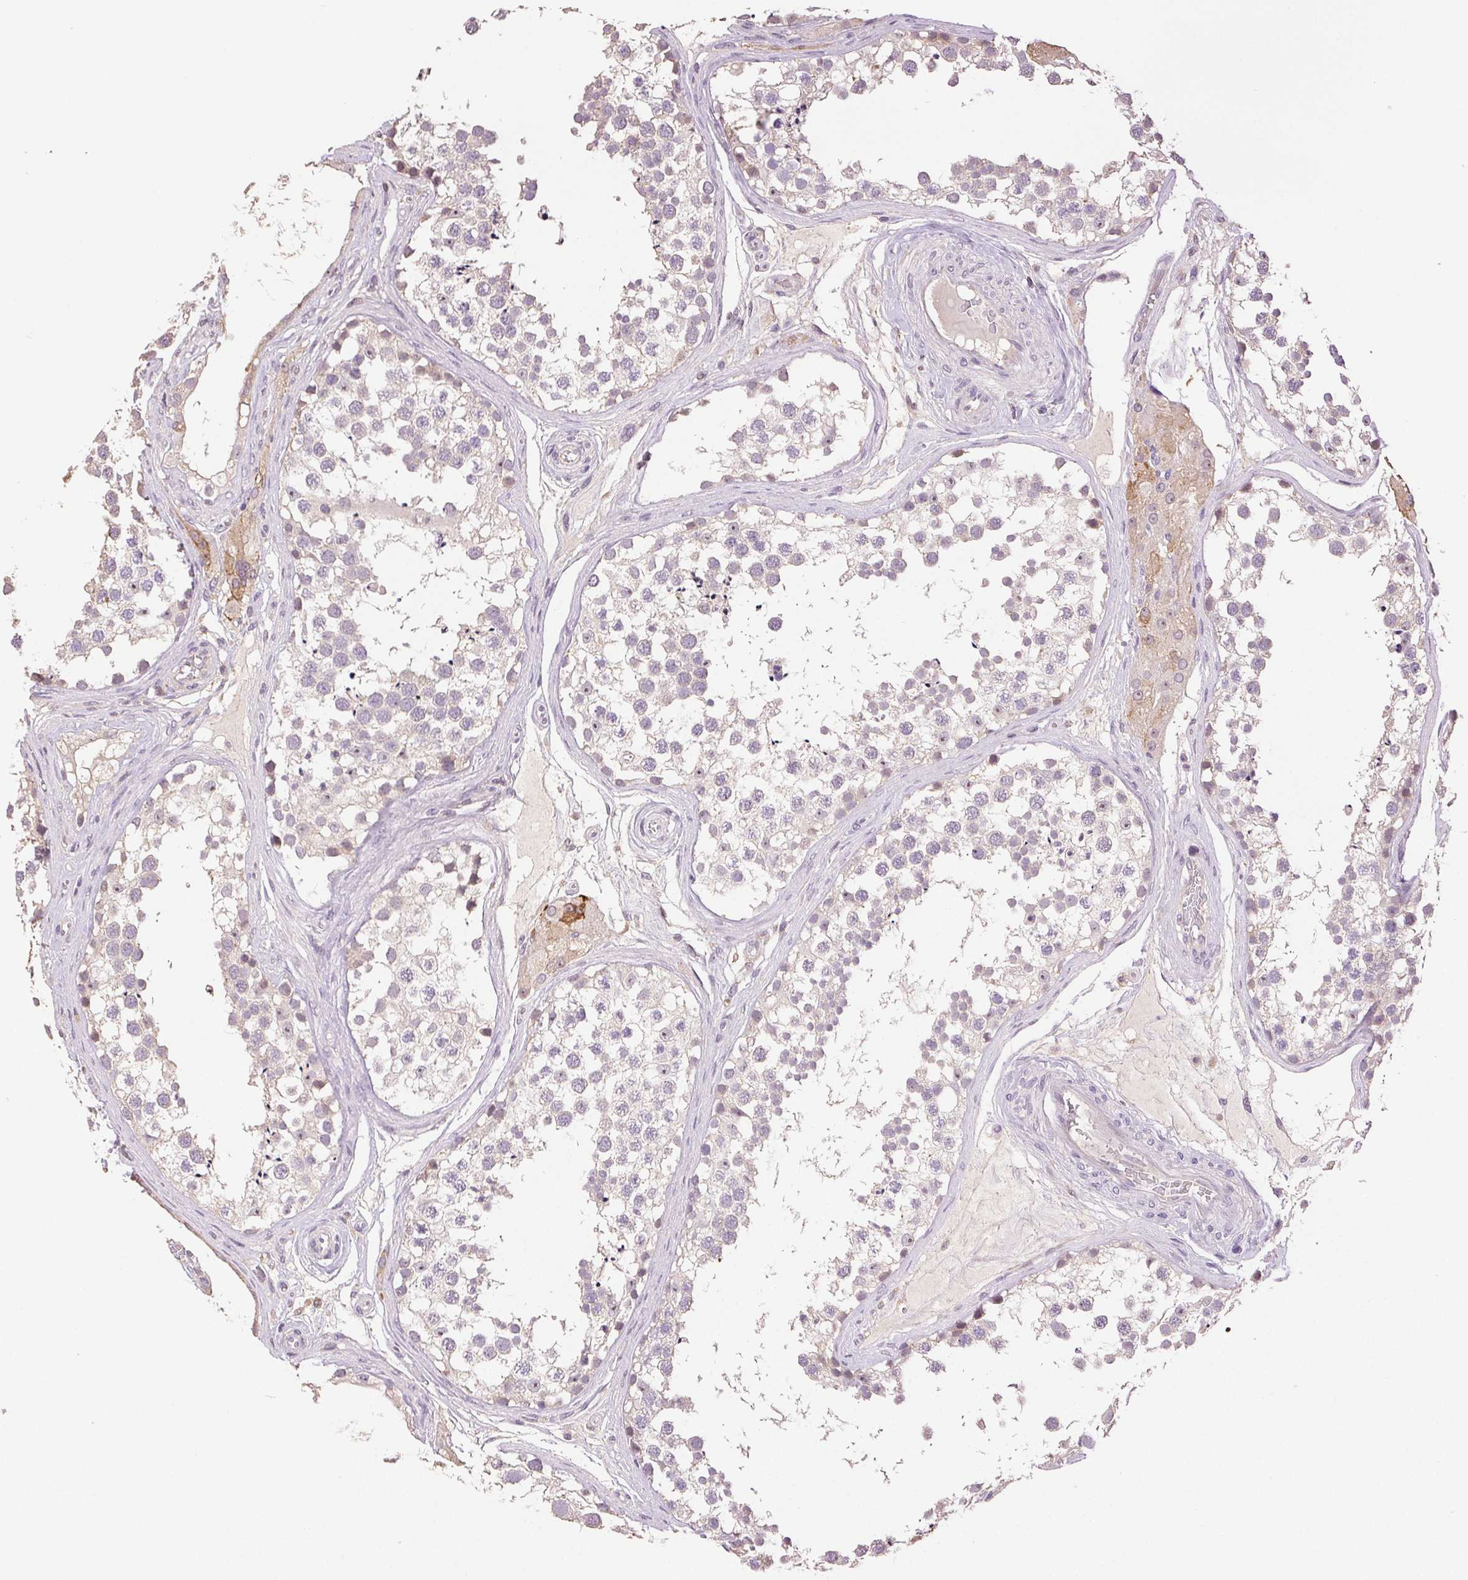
{"staining": {"intensity": "moderate", "quantity": "<25%", "location": "nuclear"}, "tissue": "testis", "cell_type": "Cells in seminiferous ducts", "image_type": "normal", "snomed": [{"axis": "morphology", "description": "Normal tissue, NOS"}, {"axis": "morphology", "description": "Seminoma, NOS"}, {"axis": "topography", "description": "Testis"}], "caption": "Brown immunohistochemical staining in normal human testis shows moderate nuclear expression in about <25% of cells in seminiferous ducts.", "gene": "TMEM253", "patient": {"sex": "male", "age": 65}}